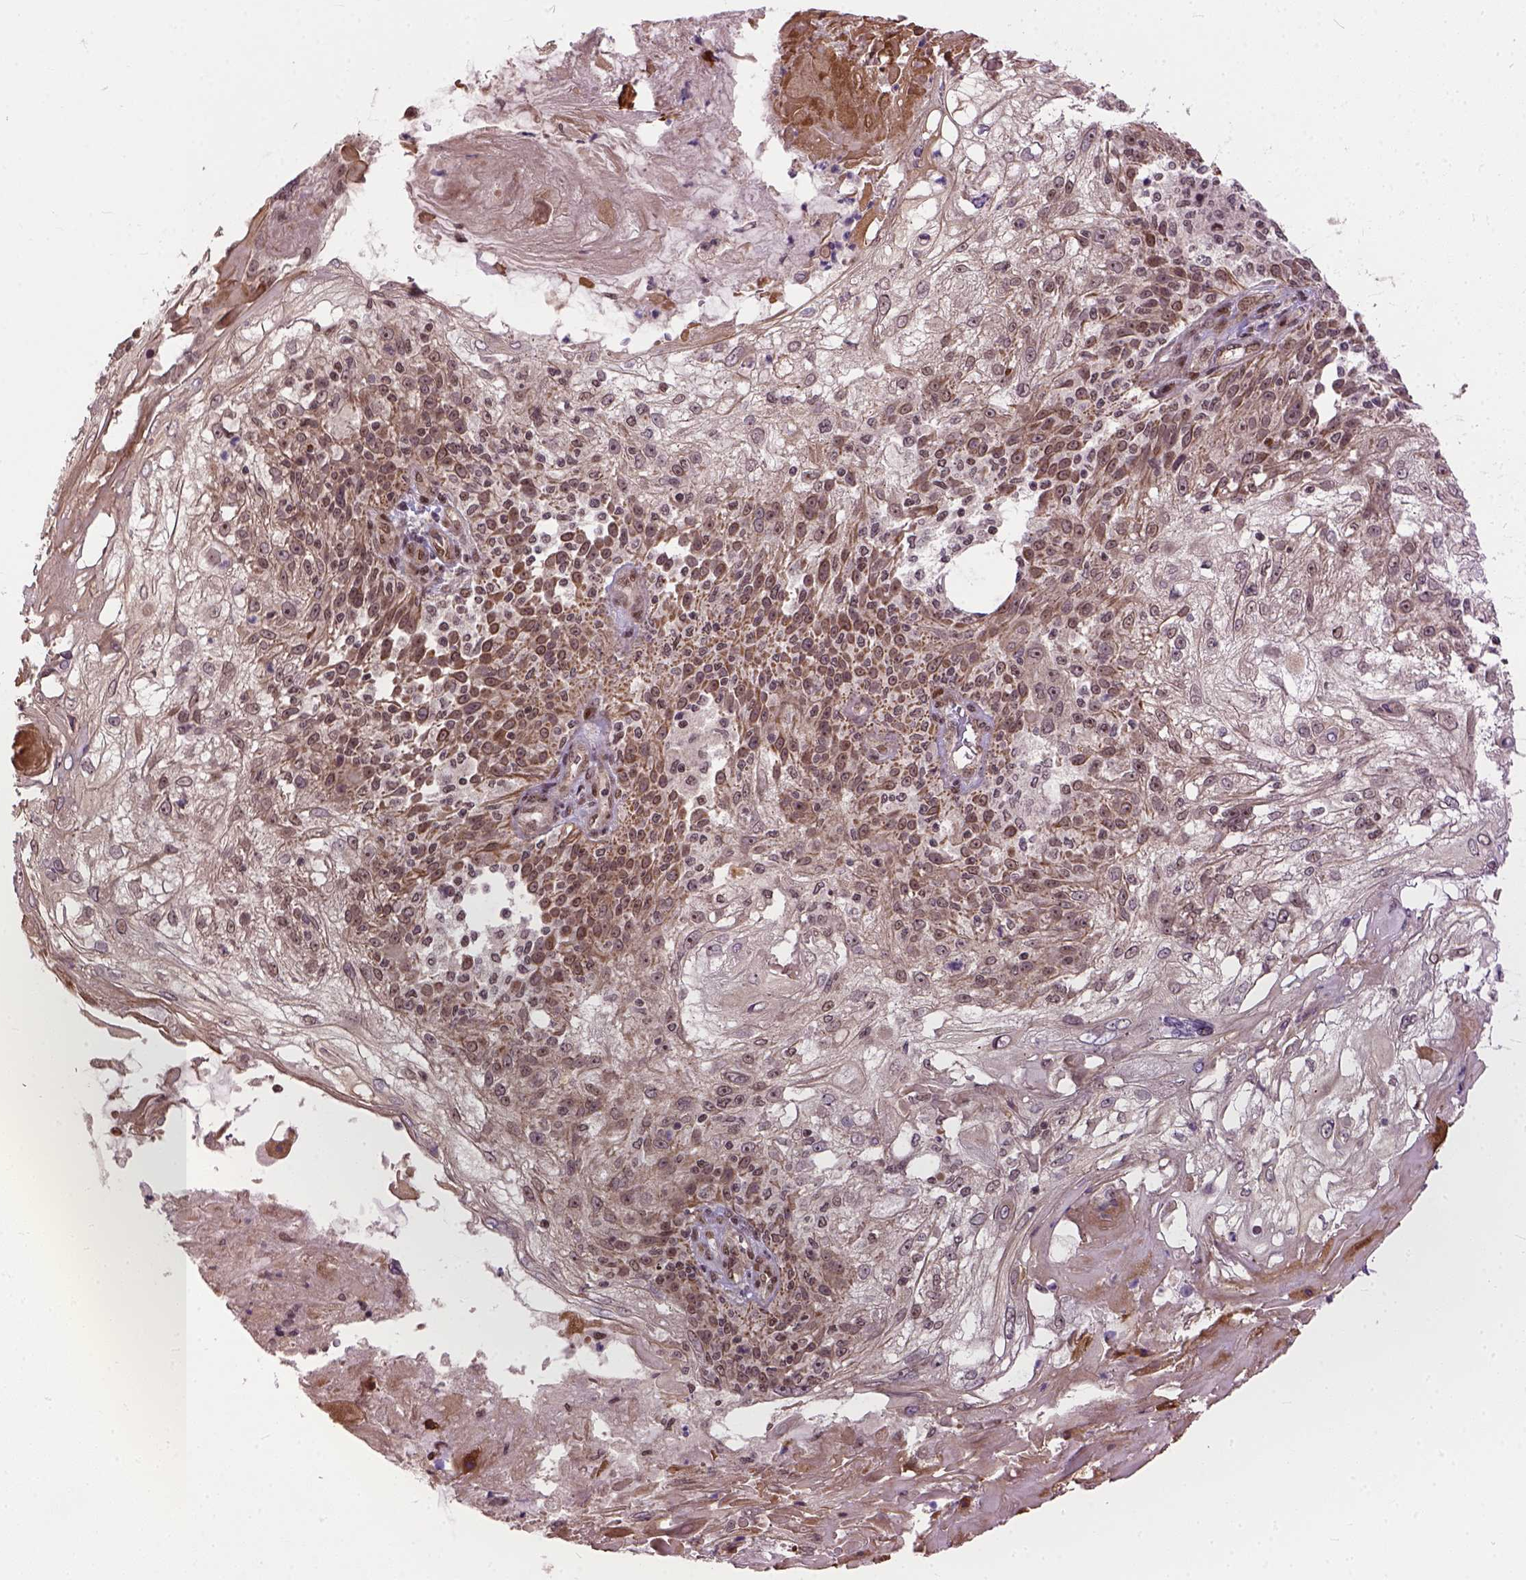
{"staining": {"intensity": "moderate", "quantity": "25%-75%", "location": "nuclear"}, "tissue": "skin cancer", "cell_type": "Tumor cells", "image_type": "cancer", "snomed": [{"axis": "morphology", "description": "Normal tissue, NOS"}, {"axis": "morphology", "description": "Squamous cell carcinoma, NOS"}, {"axis": "topography", "description": "Skin"}], "caption": "The histopathology image reveals immunohistochemical staining of skin squamous cell carcinoma. There is moderate nuclear expression is identified in about 25%-75% of tumor cells.", "gene": "ZNF630", "patient": {"sex": "female", "age": 83}}